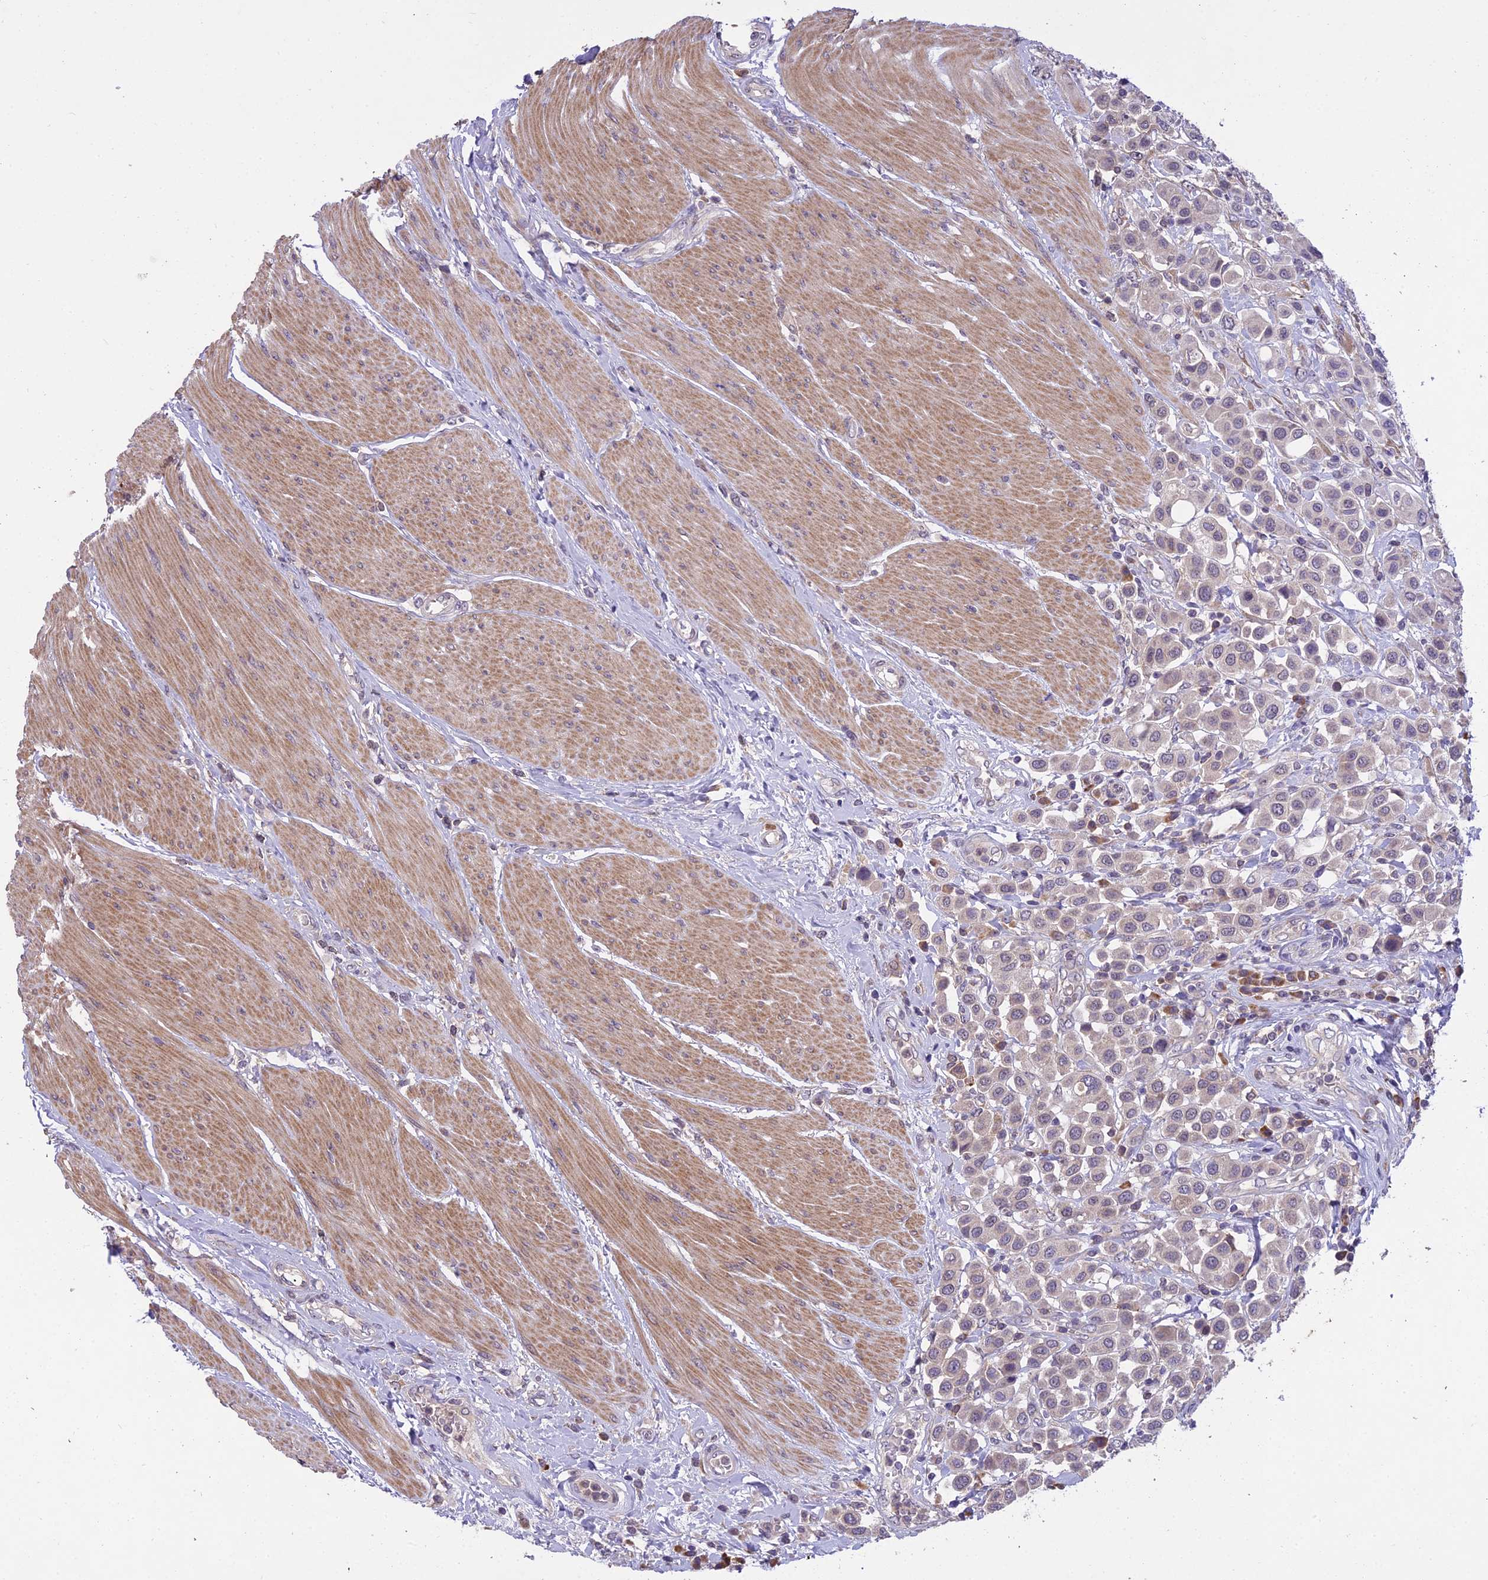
{"staining": {"intensity": "weak", "quantity": "25%-75%", "location": "cytoplasmic/membranous"}, "tissue": "urothelial cancer", "cell_type": "Tumor cells", "image_type": "cancer", "snomed": [{"axis": "morphology", "description": "Urothelial carcinoma, High grade"}, {"axis": "topography", "description": "Urinary bladder"}], "caption": "Protein expression analysis of urothelial carcinoma (high-grade) displays weak cytoplasmic/membranous positivity in approximately 25%-75% of tumor cells.", "gene": "CENPL", "patient": {"sex": "male", "age": 50}}